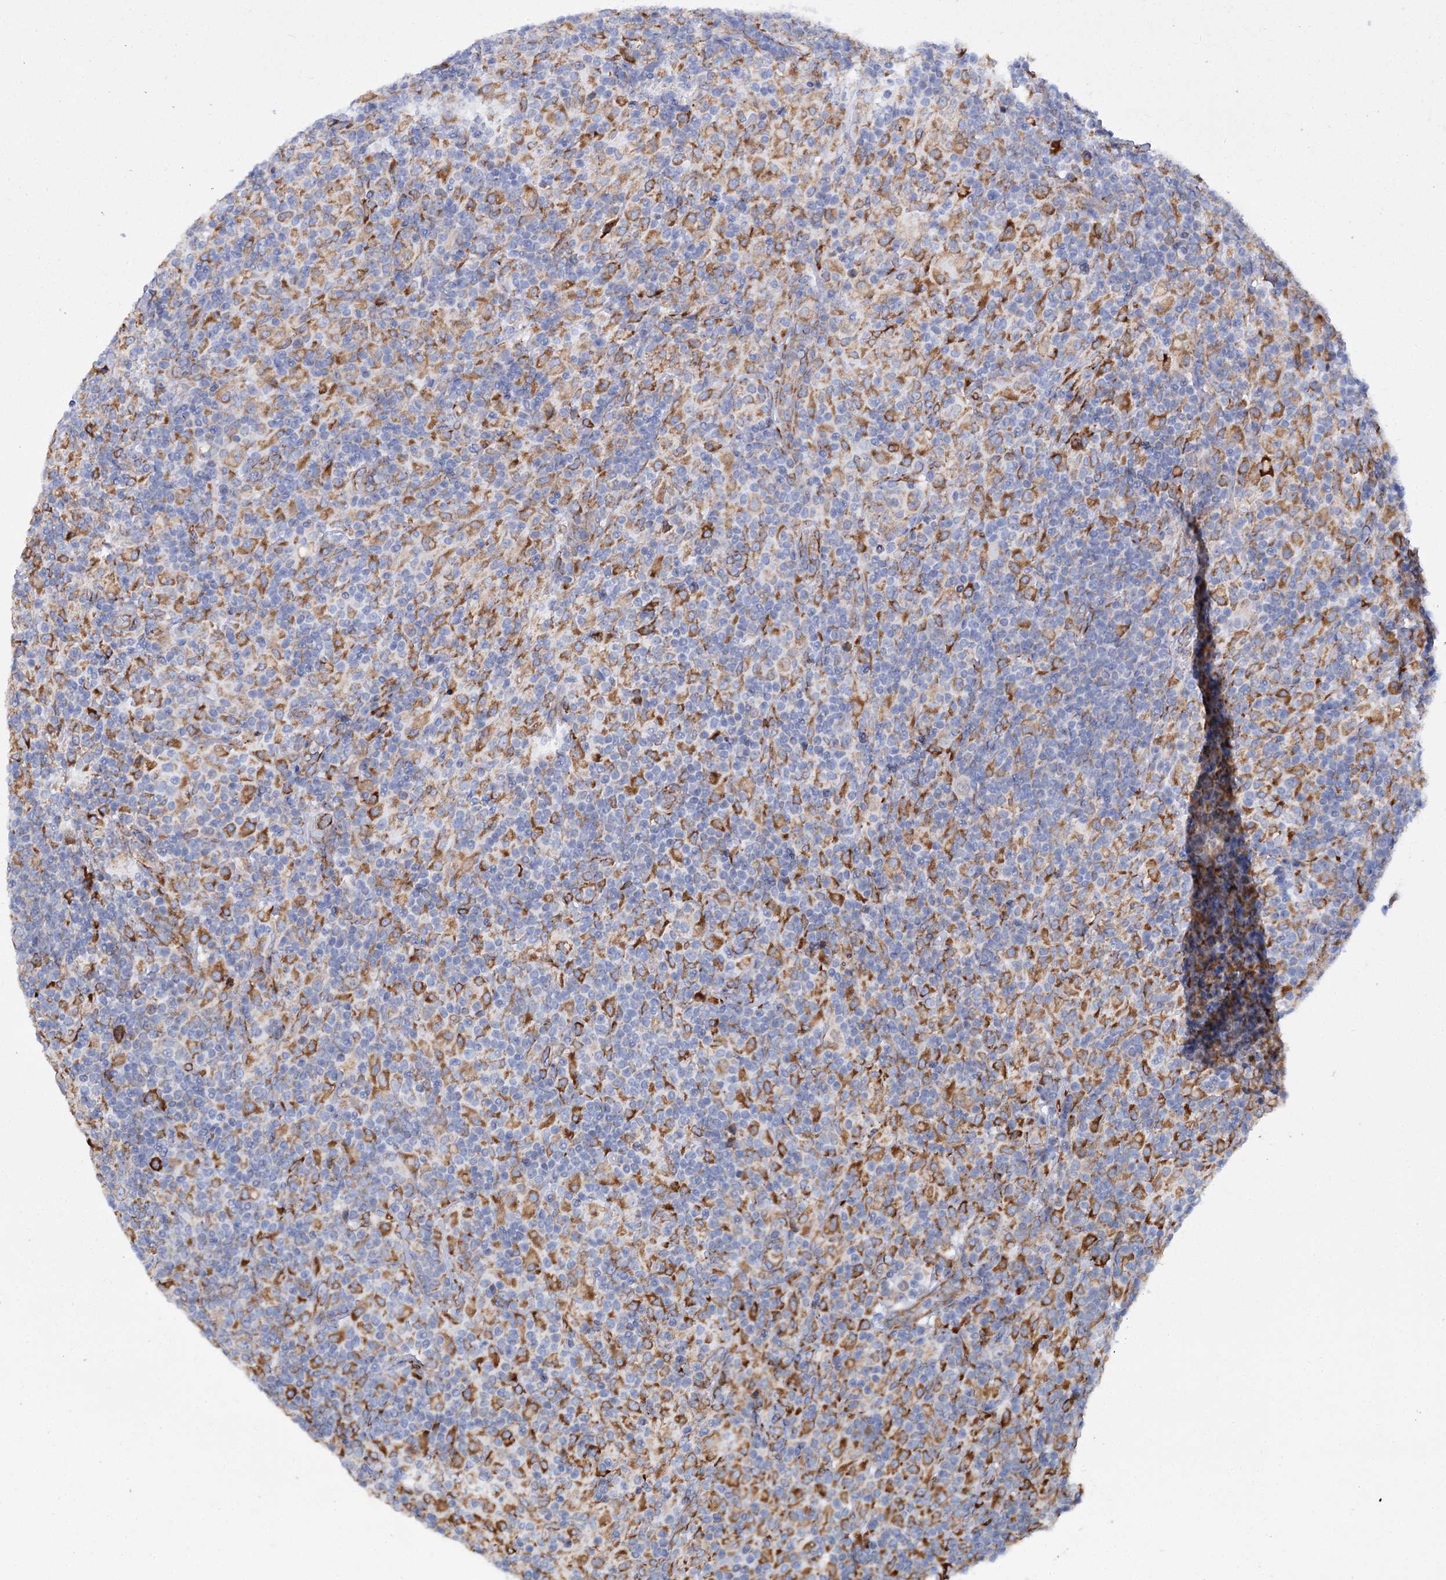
{"staining": {"intensity": "moderate", "quantity": ">75%", "location": "cytoplasmic/membranous"}, "tissue": "lymphoma", "cell_type": "Tumor cells", "image_type": "cancer", "snomed": [{"axis": "morphology", "description": "Hodgkin's disease, NOS"}, {"axis": "topography", "description": "Lymph node"}], "caption": "Lymphoma stained with immunohistochemistry (IHC) reveals moderate cytoplasmic/membranous staining in about >75% of tumor cells.", "gene": "SHE", "patient": {"sex": "male", "age": 70}}